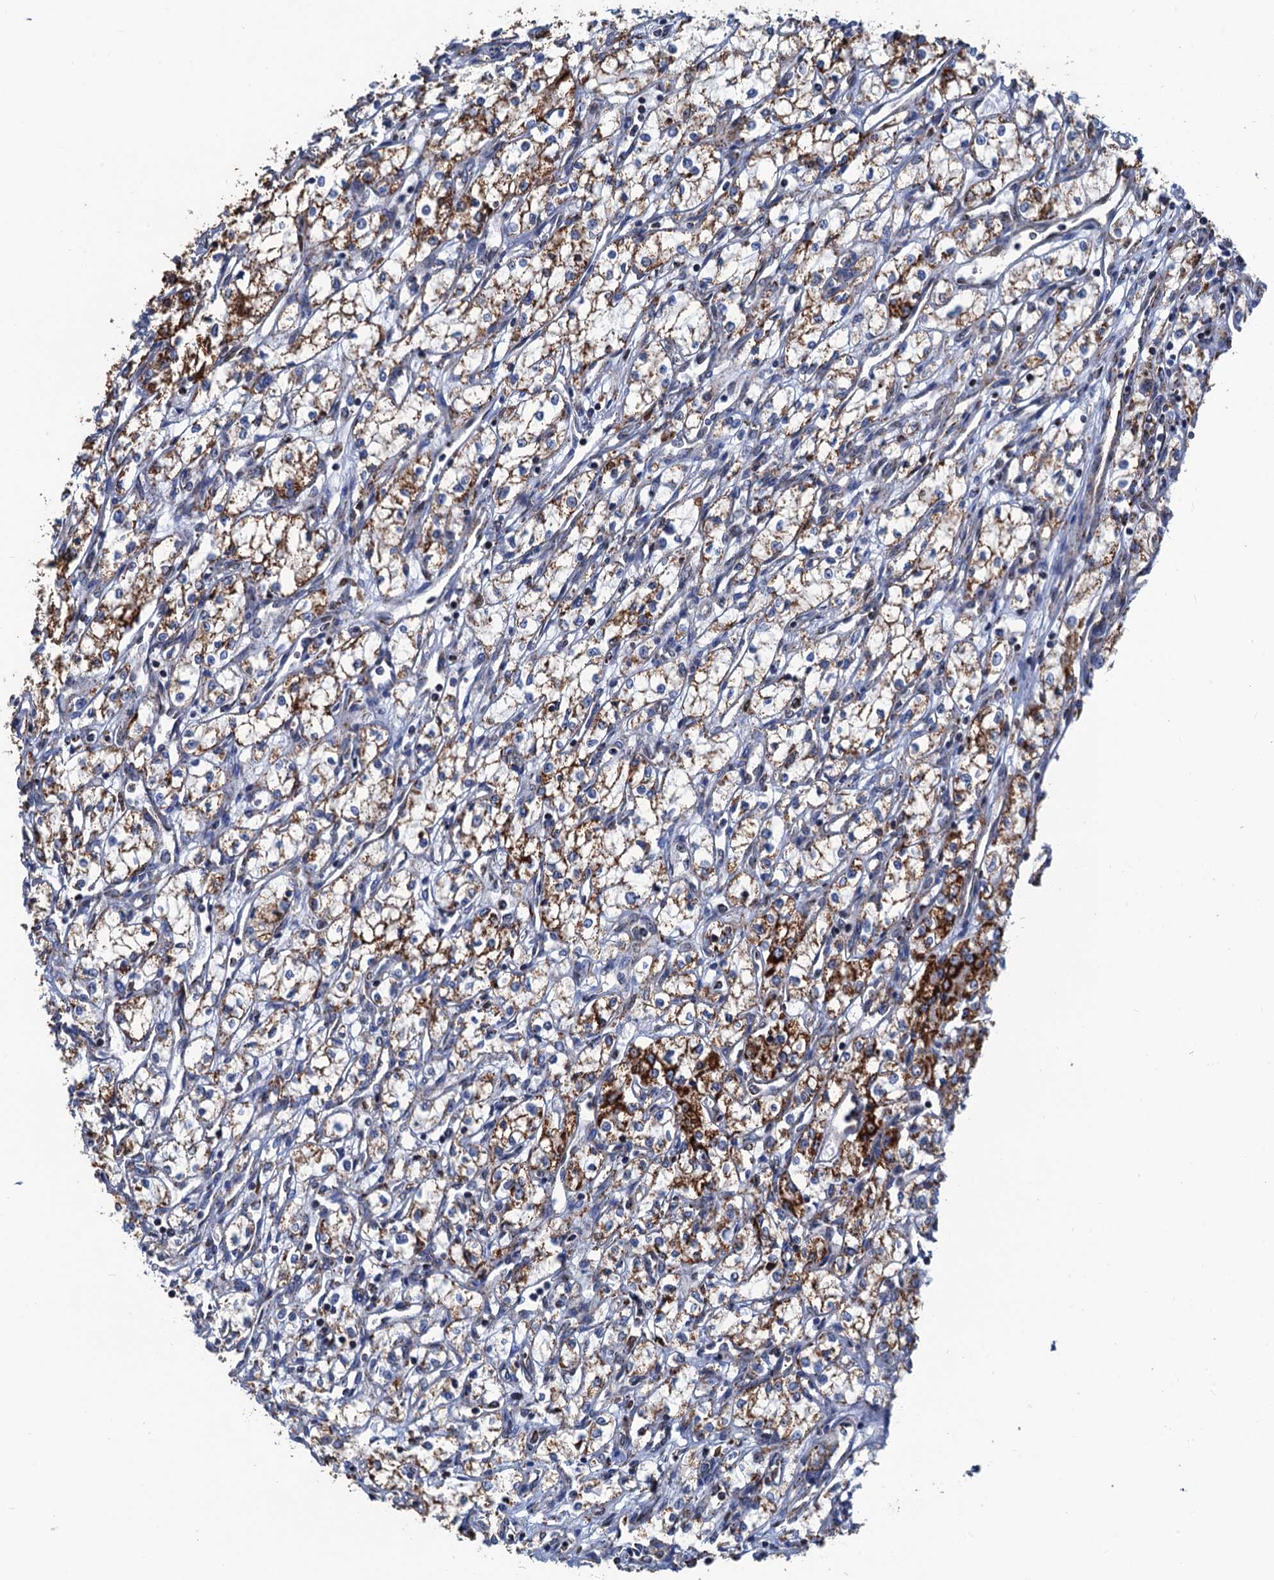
{"staining": {"intensity": "strong", "quantity": "25%-75%", "location": "cytoplasmic/membranous"}, "tissue": "renal cancer", "cell_type": "Tumor cells", "image_type": "cancer", "snomed": [{"axis": "morphology", "description": "Adenocarcinoma, NOS"}, {"axis": "topography", "description": "Kidney"}], "caption": "Approximately 25%-75% of tumor cells in human renal adenocarcinoma reveal strong cytoplasmic/membranous protein expression as visualized by brown immunohistochemical staining.", "gene": "IVD", "patient": {"sex": "male", "age": 59}}